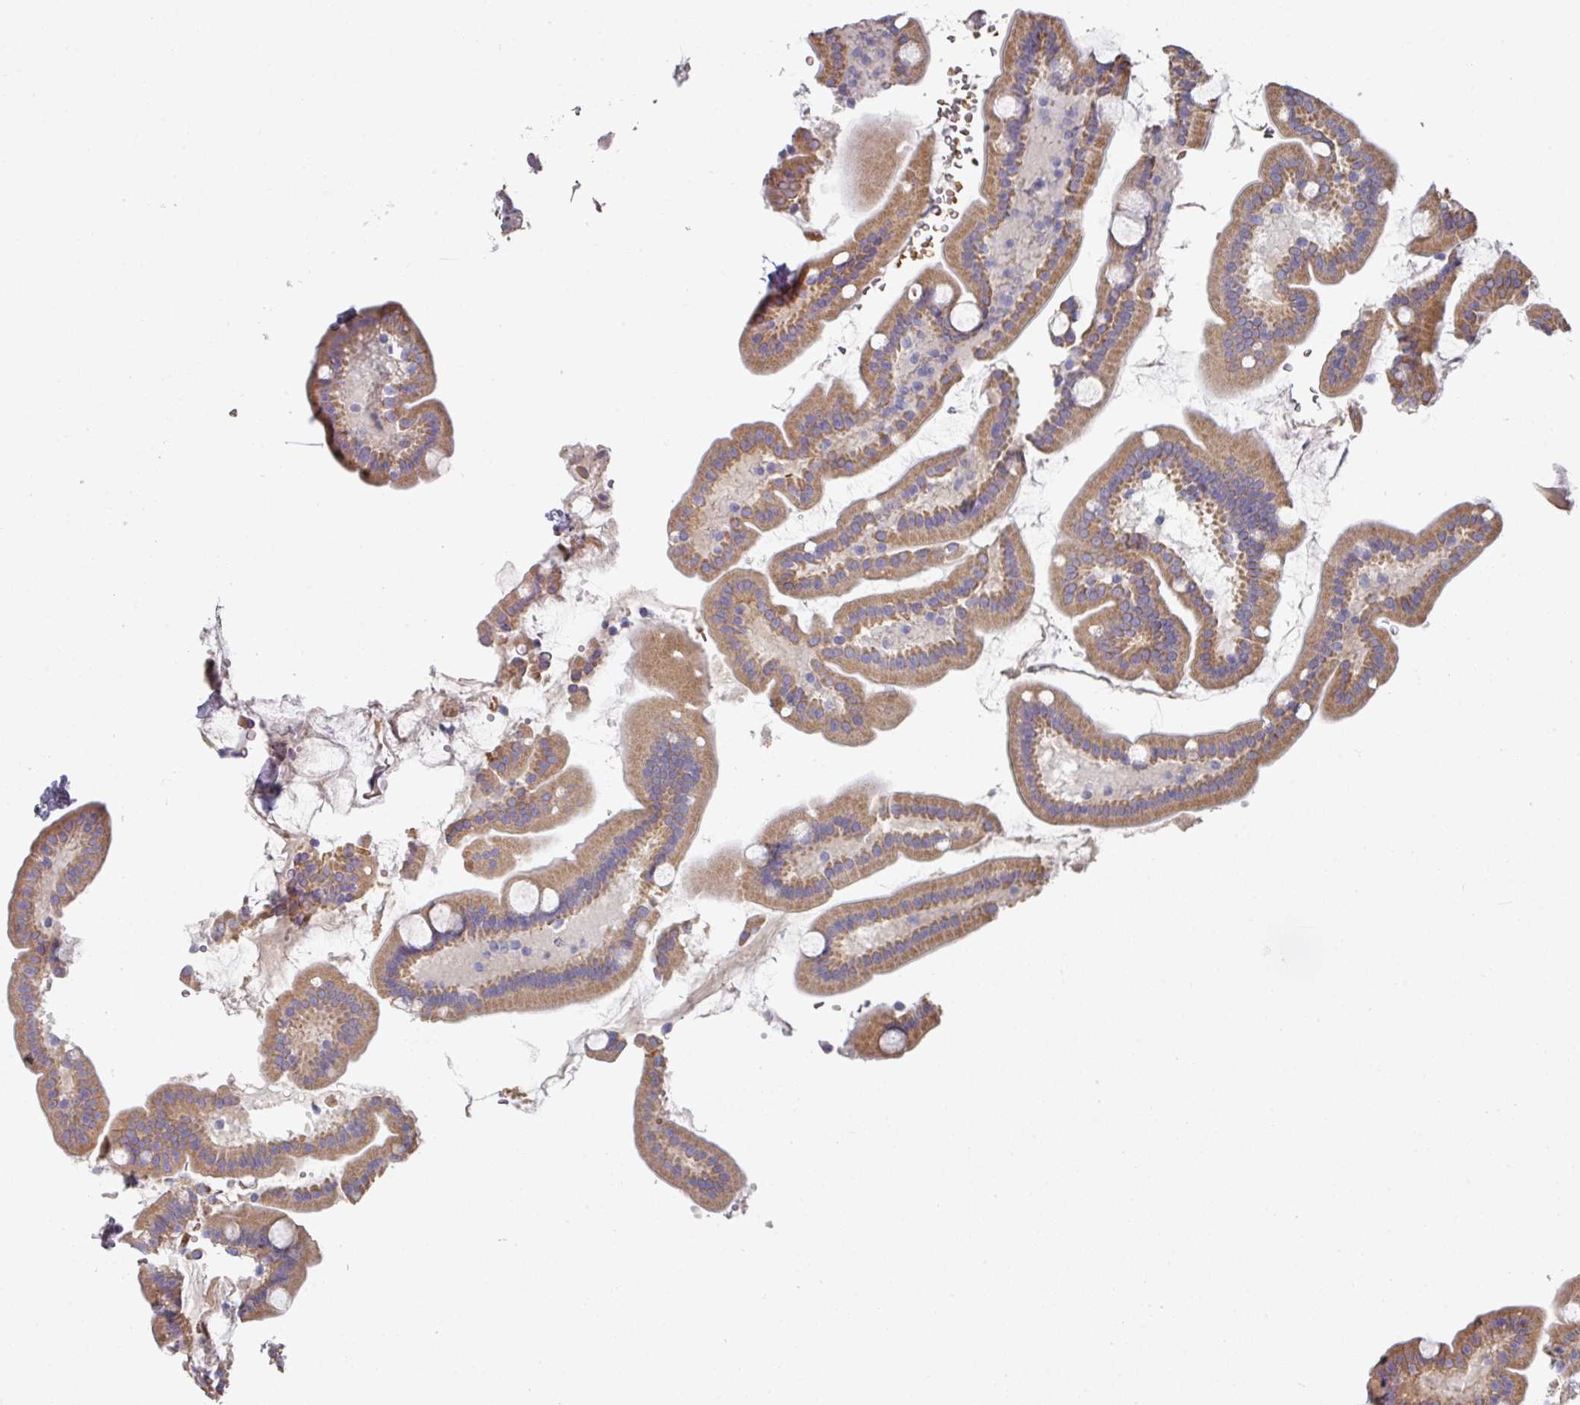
{"staining": {"intensity": "moderate", "quantity": ">75%", "location": "cytoplasmic/membranous"}, "tissue": "duodenum", "cell_type": "Glandular cells", "image_type": "normal", "snomed": [{"axis": "morphology", "description": "Normal tissue, NOS"}, {"axis": "topography", "description": "Duodenum"}], "caption": "The photomicrograph displays immunohistochemical staining of benign duodenum. There is moderate cytoplasmic/membranous staining is seen in approximately >75% of glandular cells.", "gene": "PYROXD2", "patient": {"sex": "male", "age": 55}}